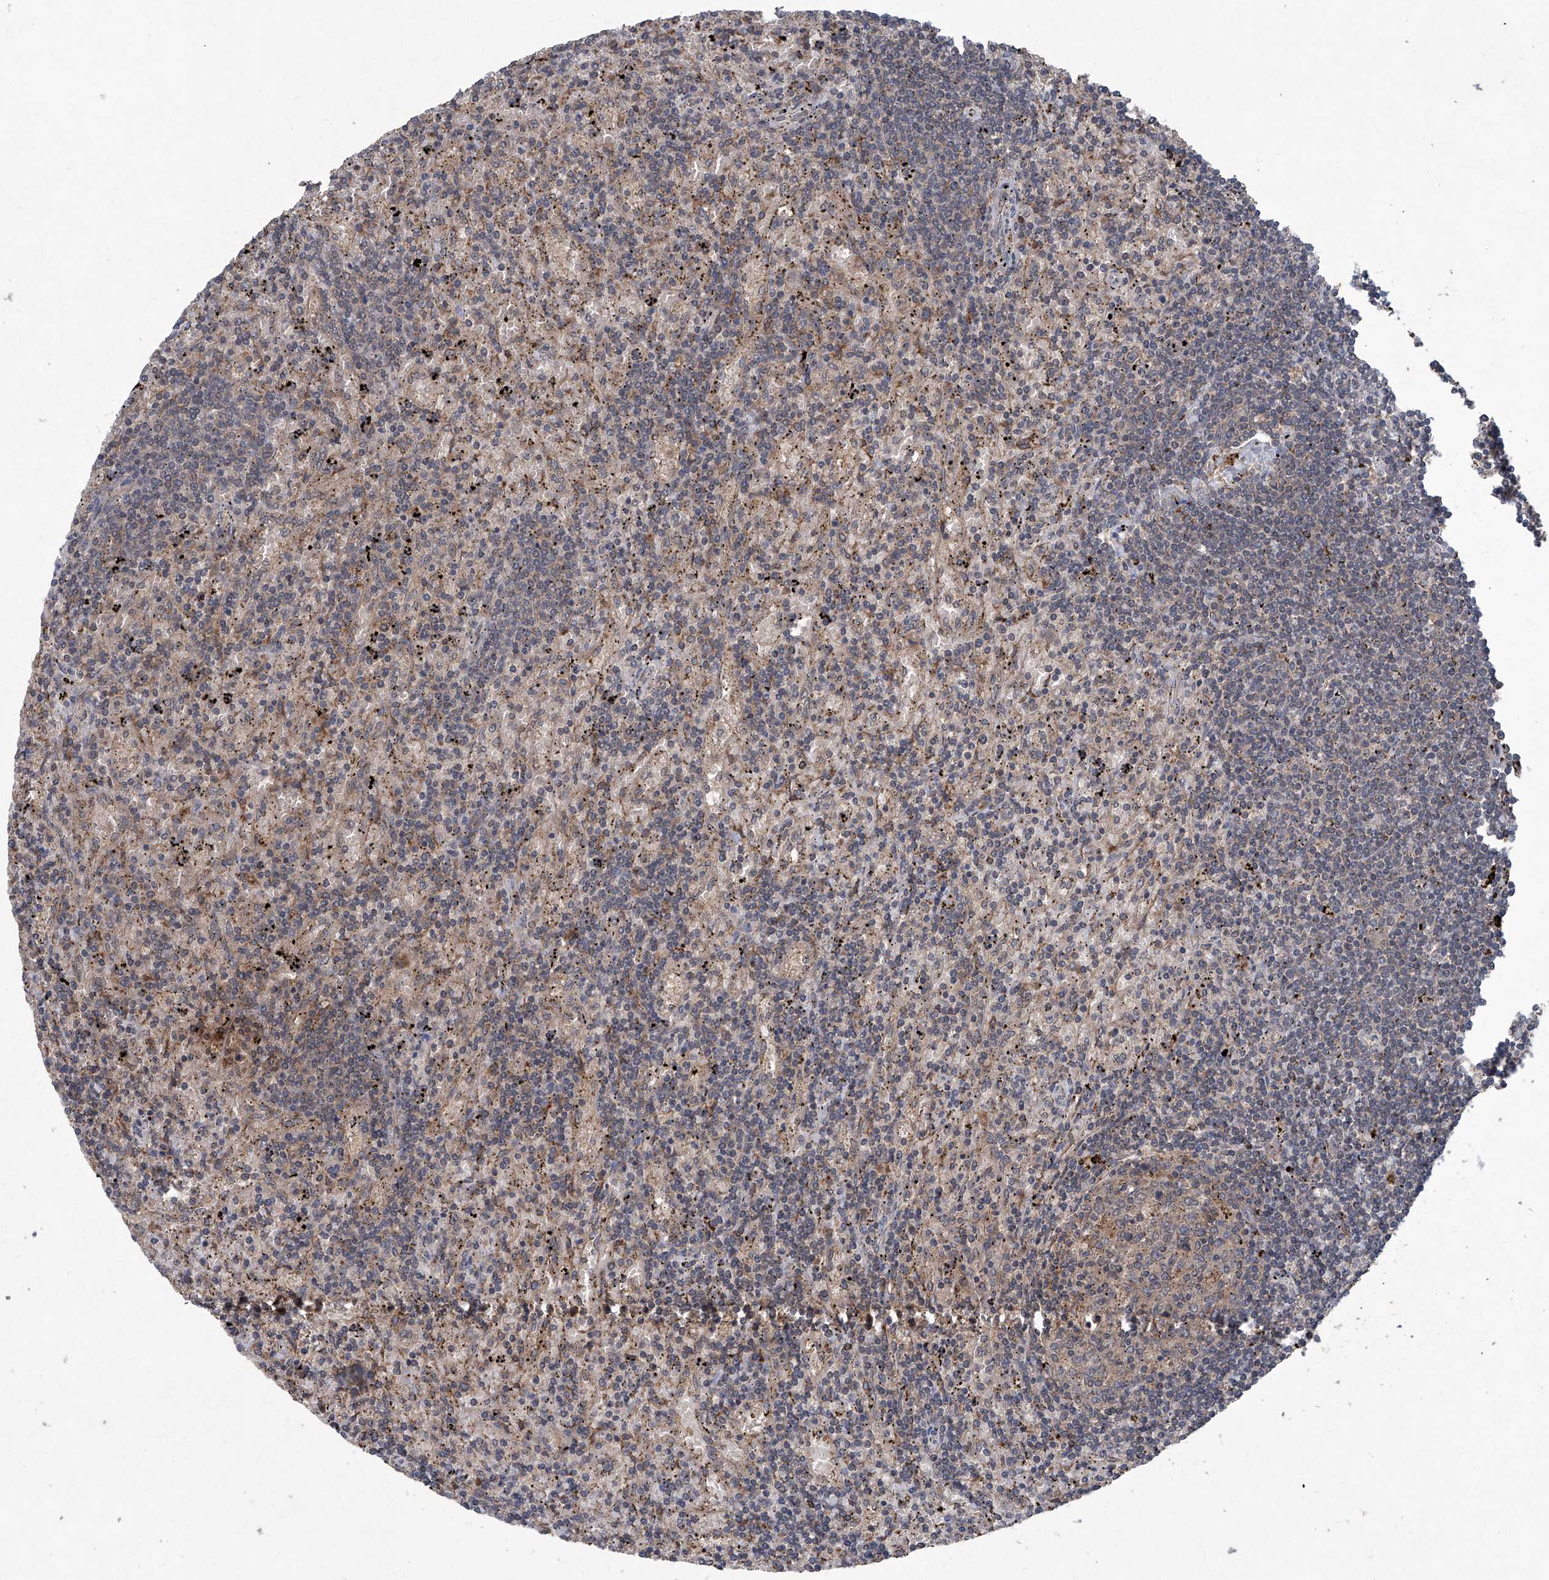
{"staining": {"intensity": "weak", "quantity": "<25%", "location": "cytoplasmic/membranous"}, "tissue": "lymphoma", "cell_type": "Tumor cells", "image_type": "cancer", "snomed": [{"axis": "morphology", "description": "Malignant lymphoma, non-Hodgkin's type, Low grade"}, {"axis": "topography", "description": "Spleen"}], "caption": "Tumor cells show no significant protein positivity in malignant lymphoma, non-Hodgkin's type (low-grade). (DAB (3,3'-diaminobenzidine) immunohistochemistry with hematoxylin counter stain).", "gene": "SUMF2", "patient": {"sex": "male", "age": 76}}